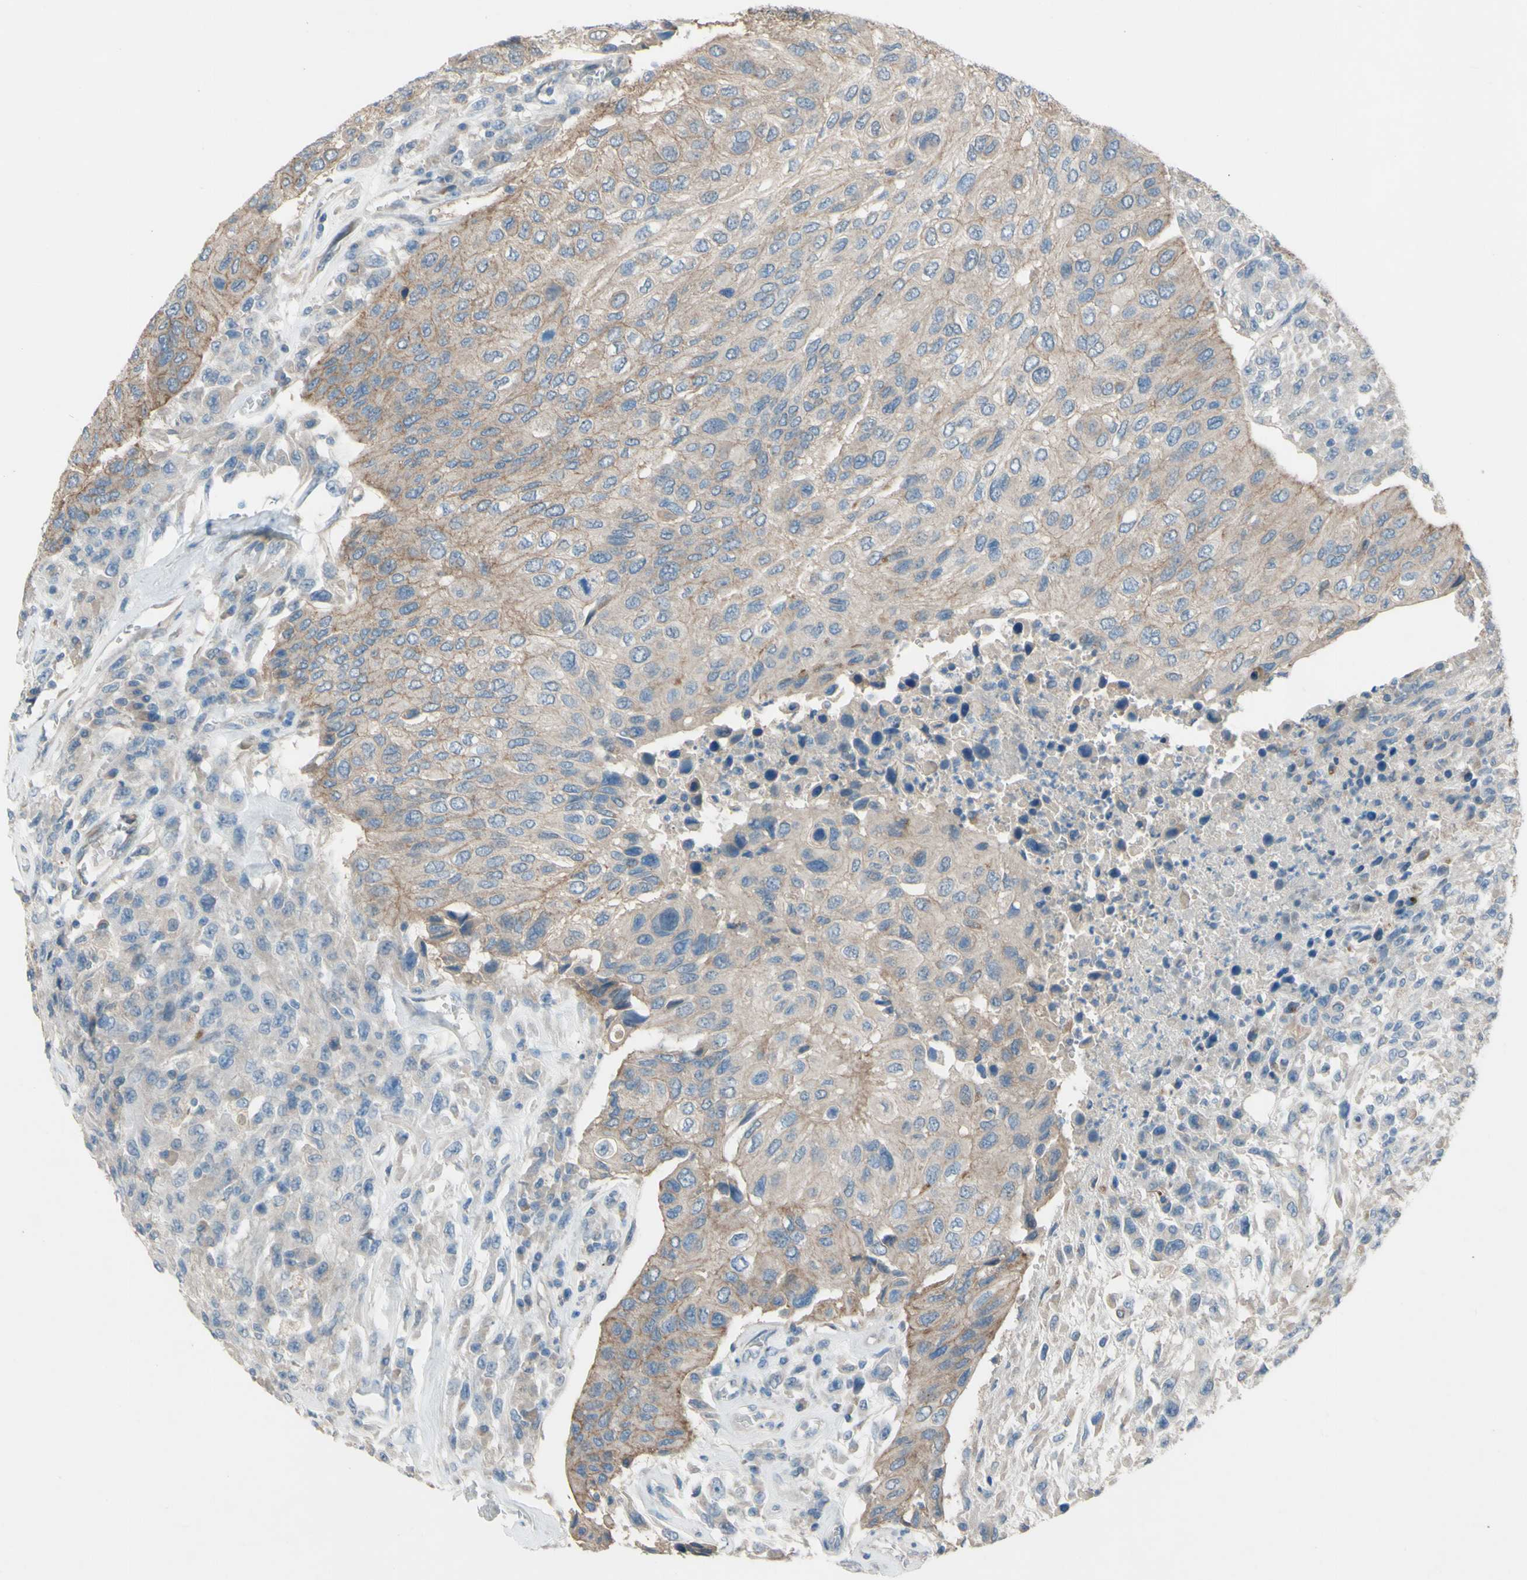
{"staining": {"intensity": "weak", "quantity": "25%-75%", "location": "cytoplasmic/membranous"}, "tissue": "urothelial cancer", "cell_type": "Tumor cells", "image_type": "cancer", "snomed": [{"axis": "morphology", "description": "Urothelial carcinoma, High grade"}, {"axis": "topography", "description": "Urinary bladder"}], "caption": "This is a histology image of IHC staining of high-grade urothelial carcinoma, which shows weak expression in the cytoplasmic/membranous of tumor cells.", "gene": "CDCP1", "patient": {"sex": "male", "age": 66}}